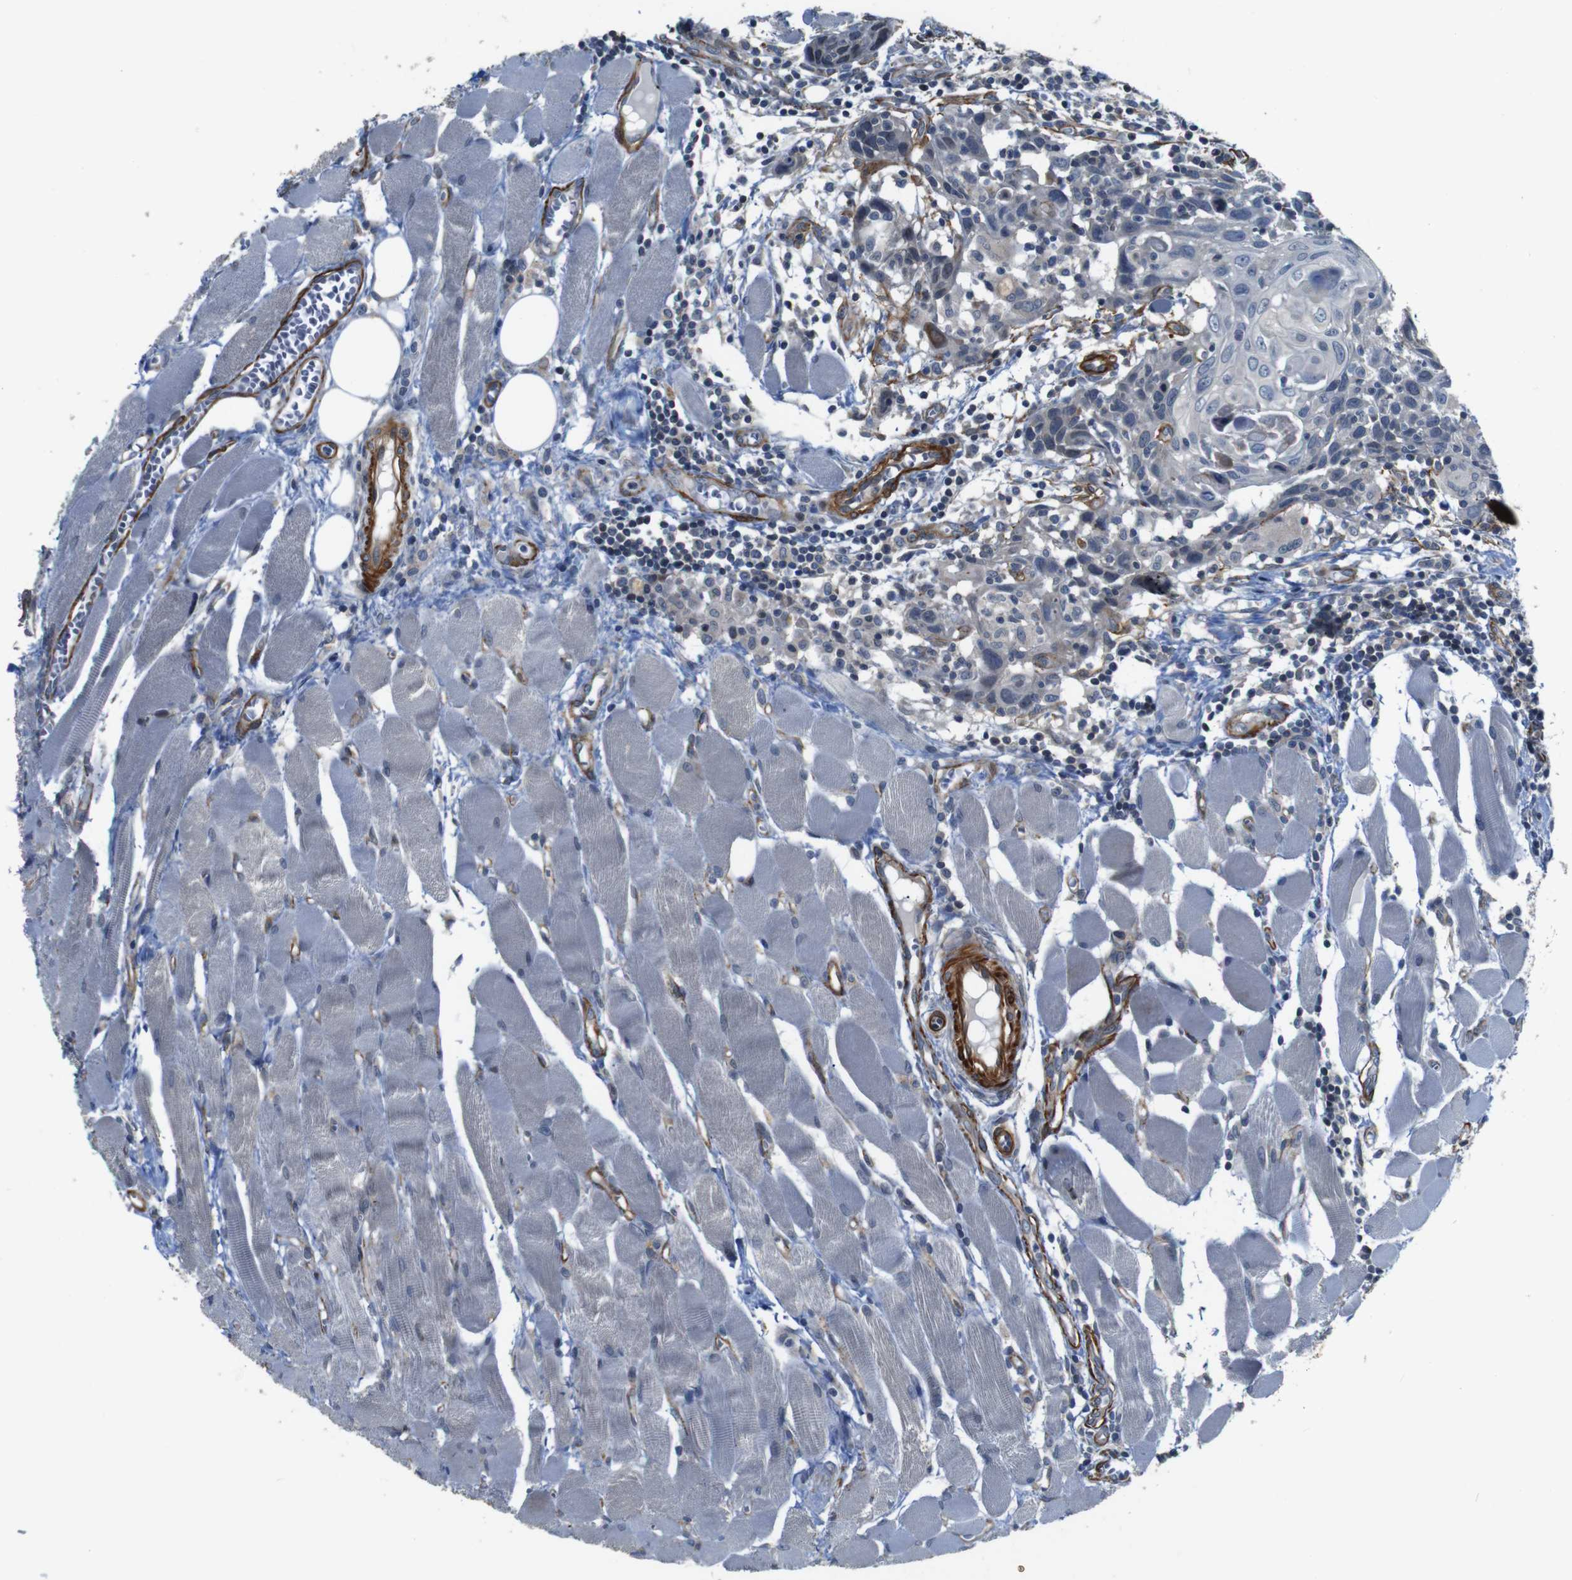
{"staining": {"intensity": "negative", "quantity": "none", "location": "none"}, "tissue": "head and neck cancer", "cell_type": "Tumor cells", "image_type": "cancer", "snomed": [{"axis": "morphology", "description": "Squamous cell carcinoma, NOS"}, {"axis": "topography", "description": "Oral tissue"}, {"axis": "topography", "description": "Head-Neck"}], "caption": "Head and neck squamous cell carcinoma was stained to show a protein in brown. There is no significant positivity in tumor cells.", "gene": "GGT7", "patient": {"sex": "female", "age": 50}}